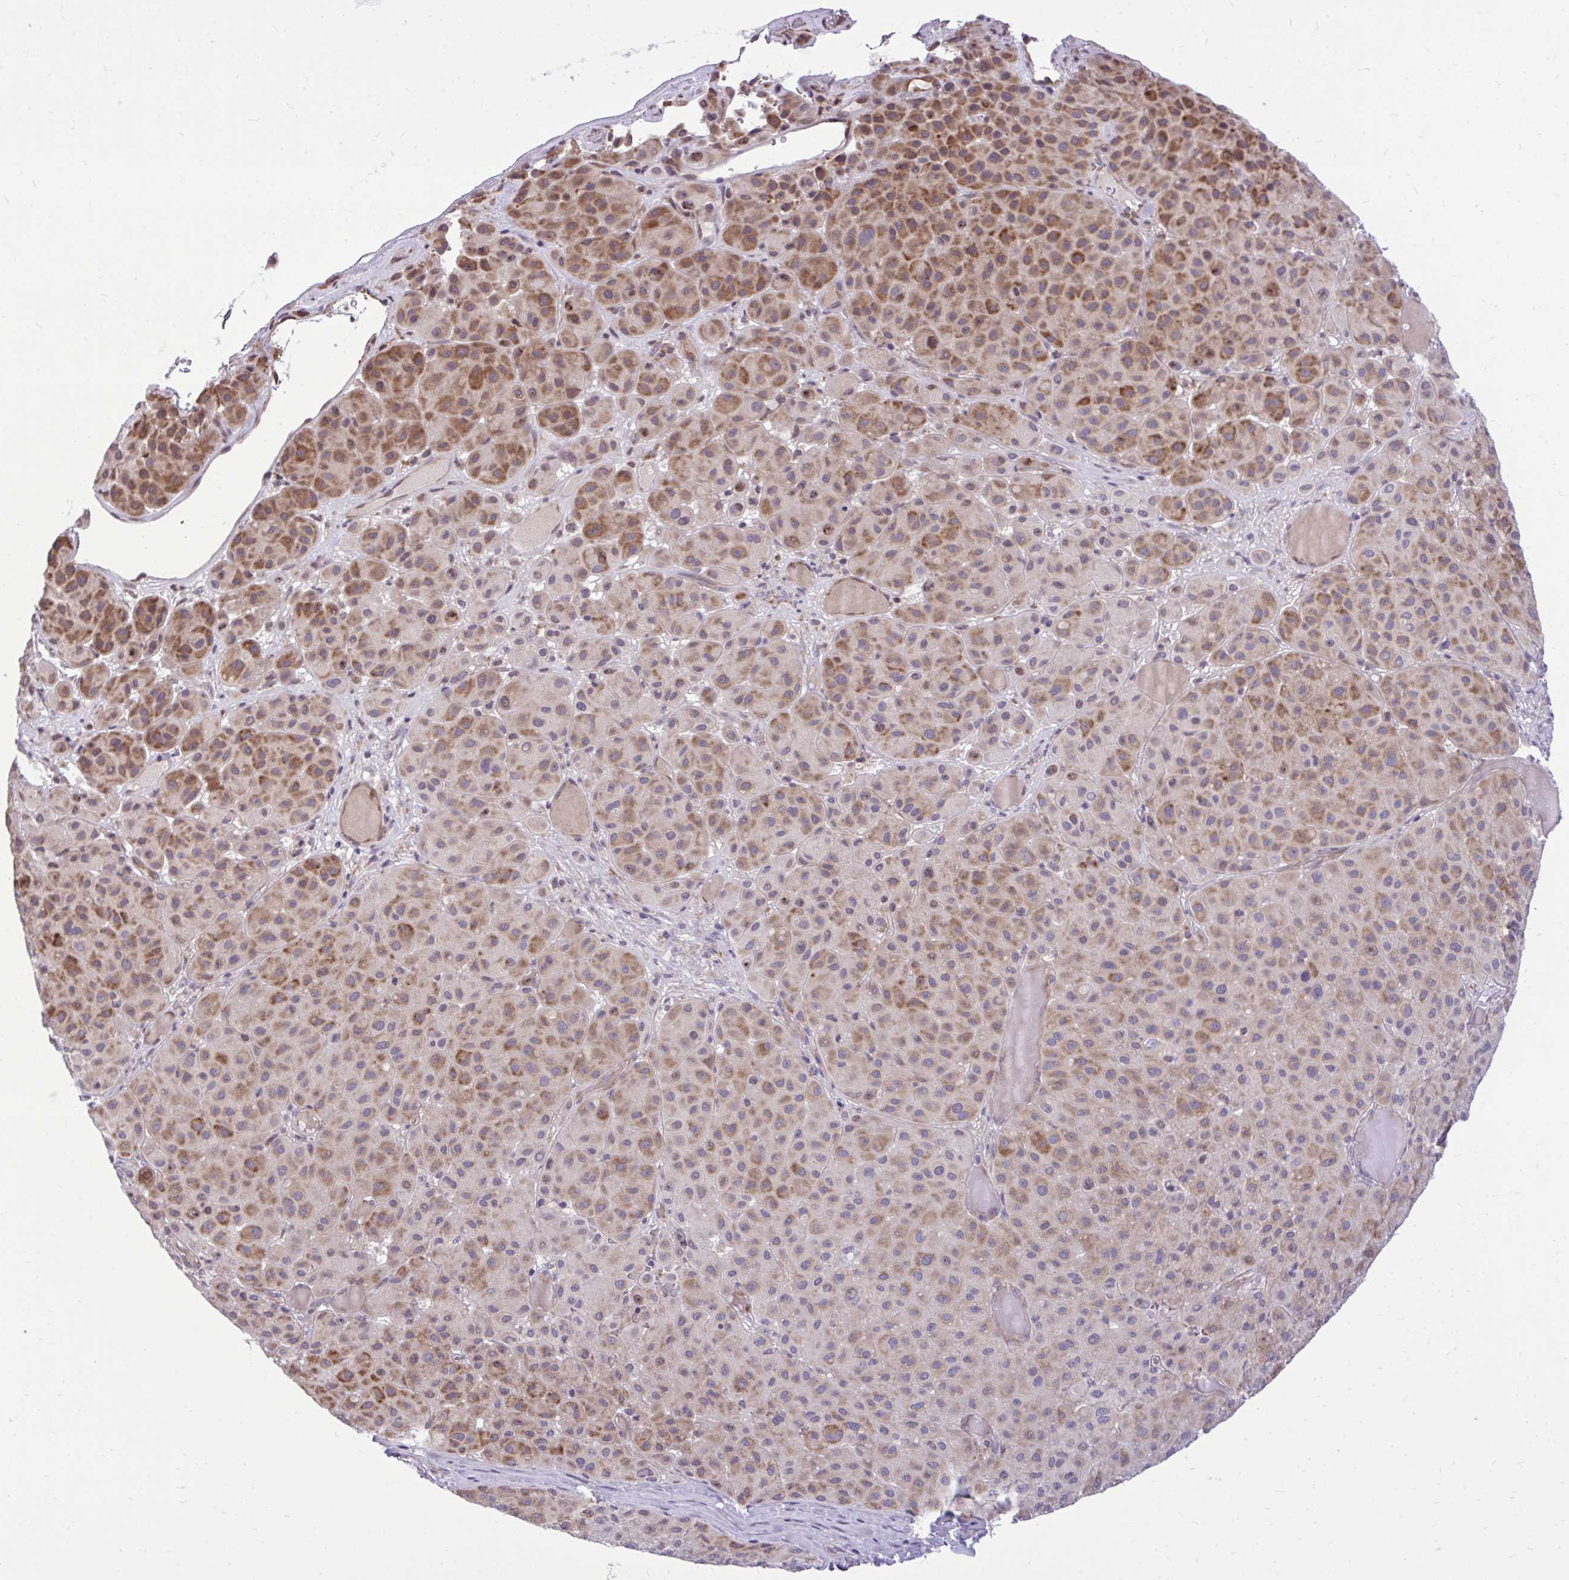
{"staining": {"intensity": "strong", "quantity": "25%-75%", "location": "cytoplasmic/membranous"}, "tissue": "melanoma", "cell_type": "Tumor cells", "image_type": "cancer", "snomed": [{"axis": "morphology", "description": "Malignant melanoma, Metastatic site"}, {"axis": "topography", "description": "Smooth muscle"}], "caption": "The immunohistochemical stain shows strong cytoplasmic/membranous staining in tumor cells of malignant melanoma (metastatic site) tissue. The protein is stained brown, and the nuclei are stained in blue (DAB (3,3'-diaminobenzidine) IHC with brightfield microscopy, high magnification).", "gene": "METTL9", "patient": {"sex": "male", "age": 41}}